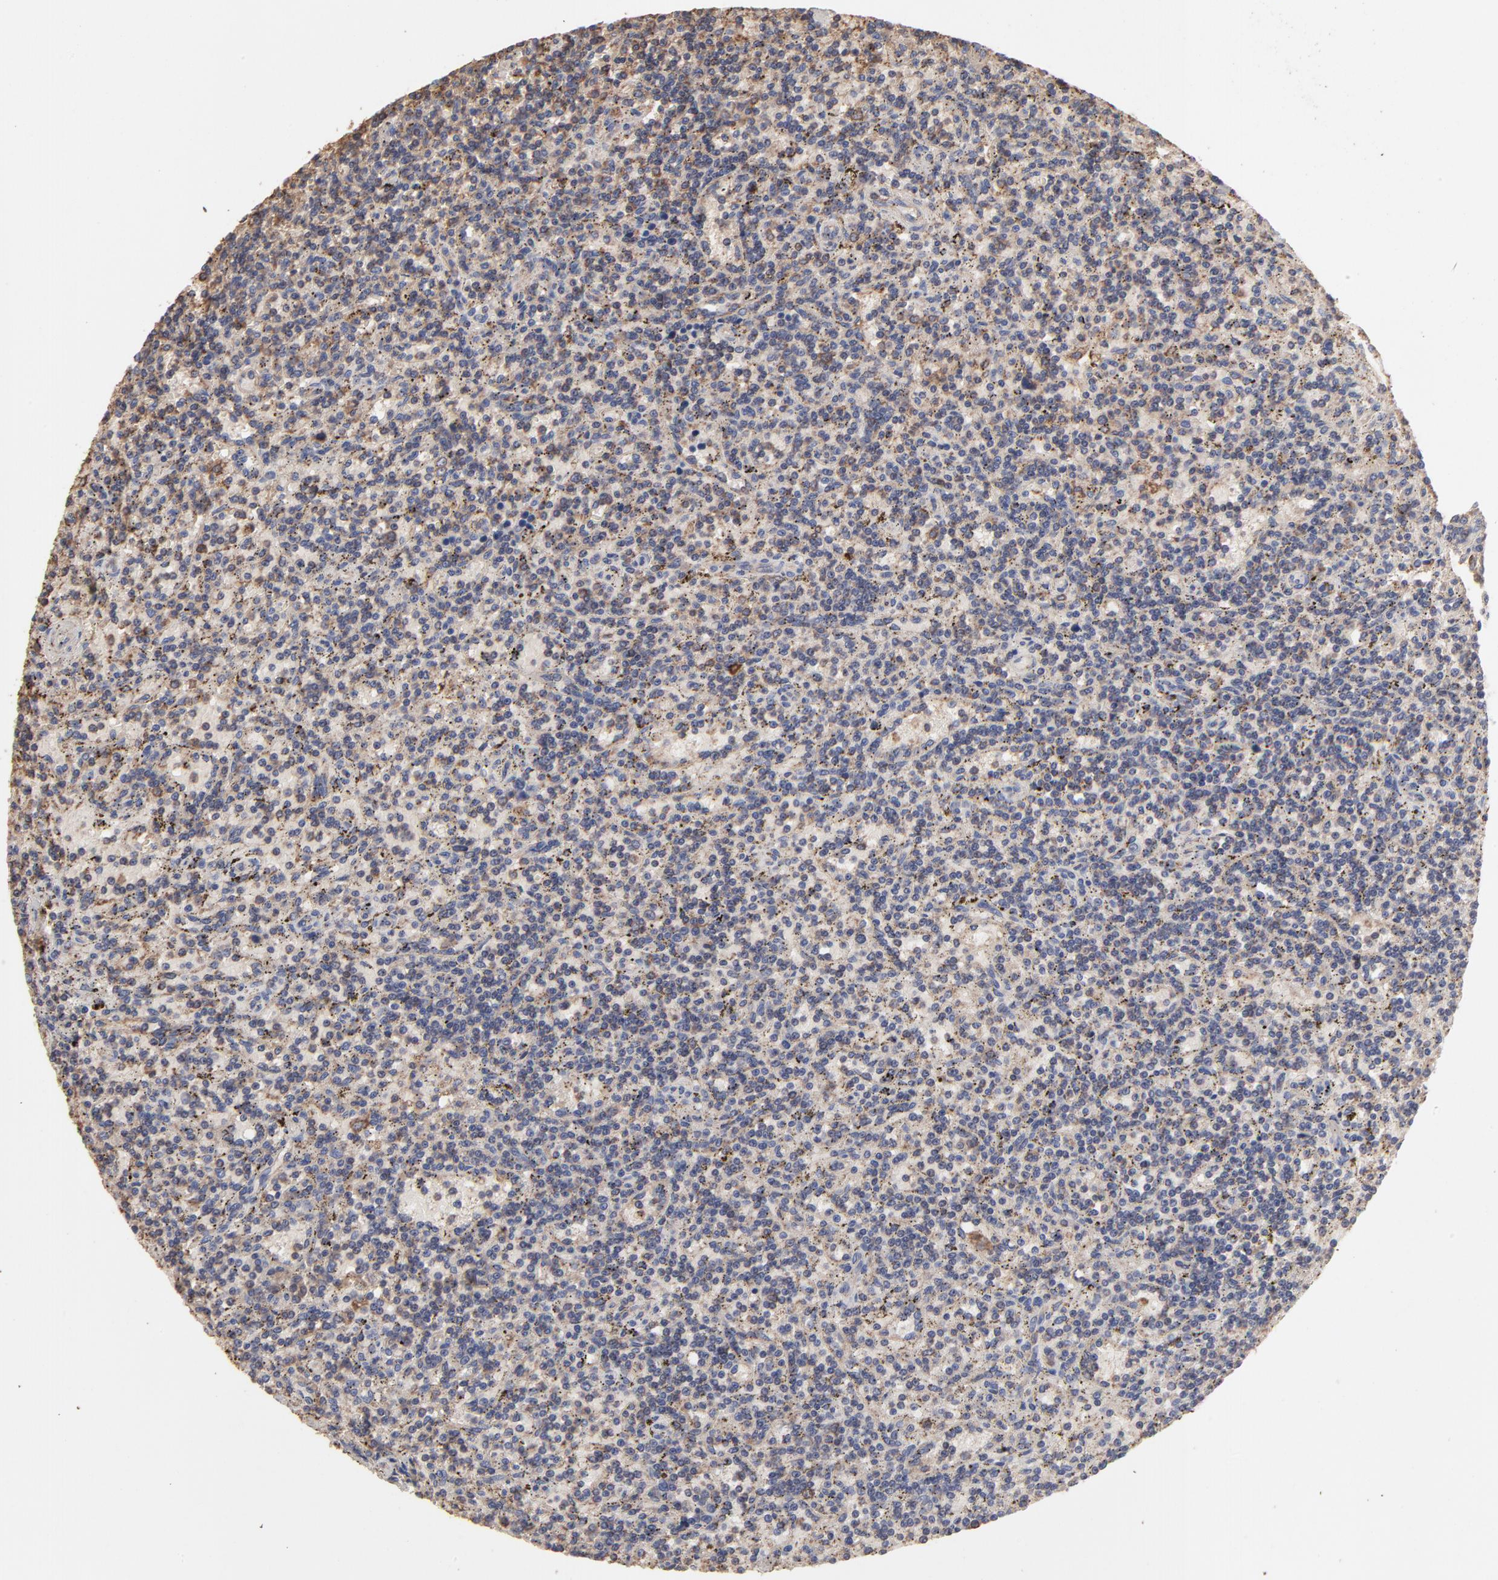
{"staining": {"intensity": "weak", "quantity": "25%-75%", "location": "cytoplasmic/membranous"}, "tissue": "lymphoma", "cell_type": "Tumor cells", "image_type": "cancer", "snomed": [{"axis": "morphology", "description": "Malignant lymphoma, non-Hodgkin's type, Low grade"}, {"axis": "topography", "description": "Spleen"}], "caption": "IHC image of malignant lymphoma, non-Hodgkin's type (low-grade) stained for a protein (brown), which reveals low levels of weak cytoplasmic/membranous positivity in about 25%-75% of tumor cells.", "gene": "TANGO2", "patient": {"sex": "male", "age": 73}}